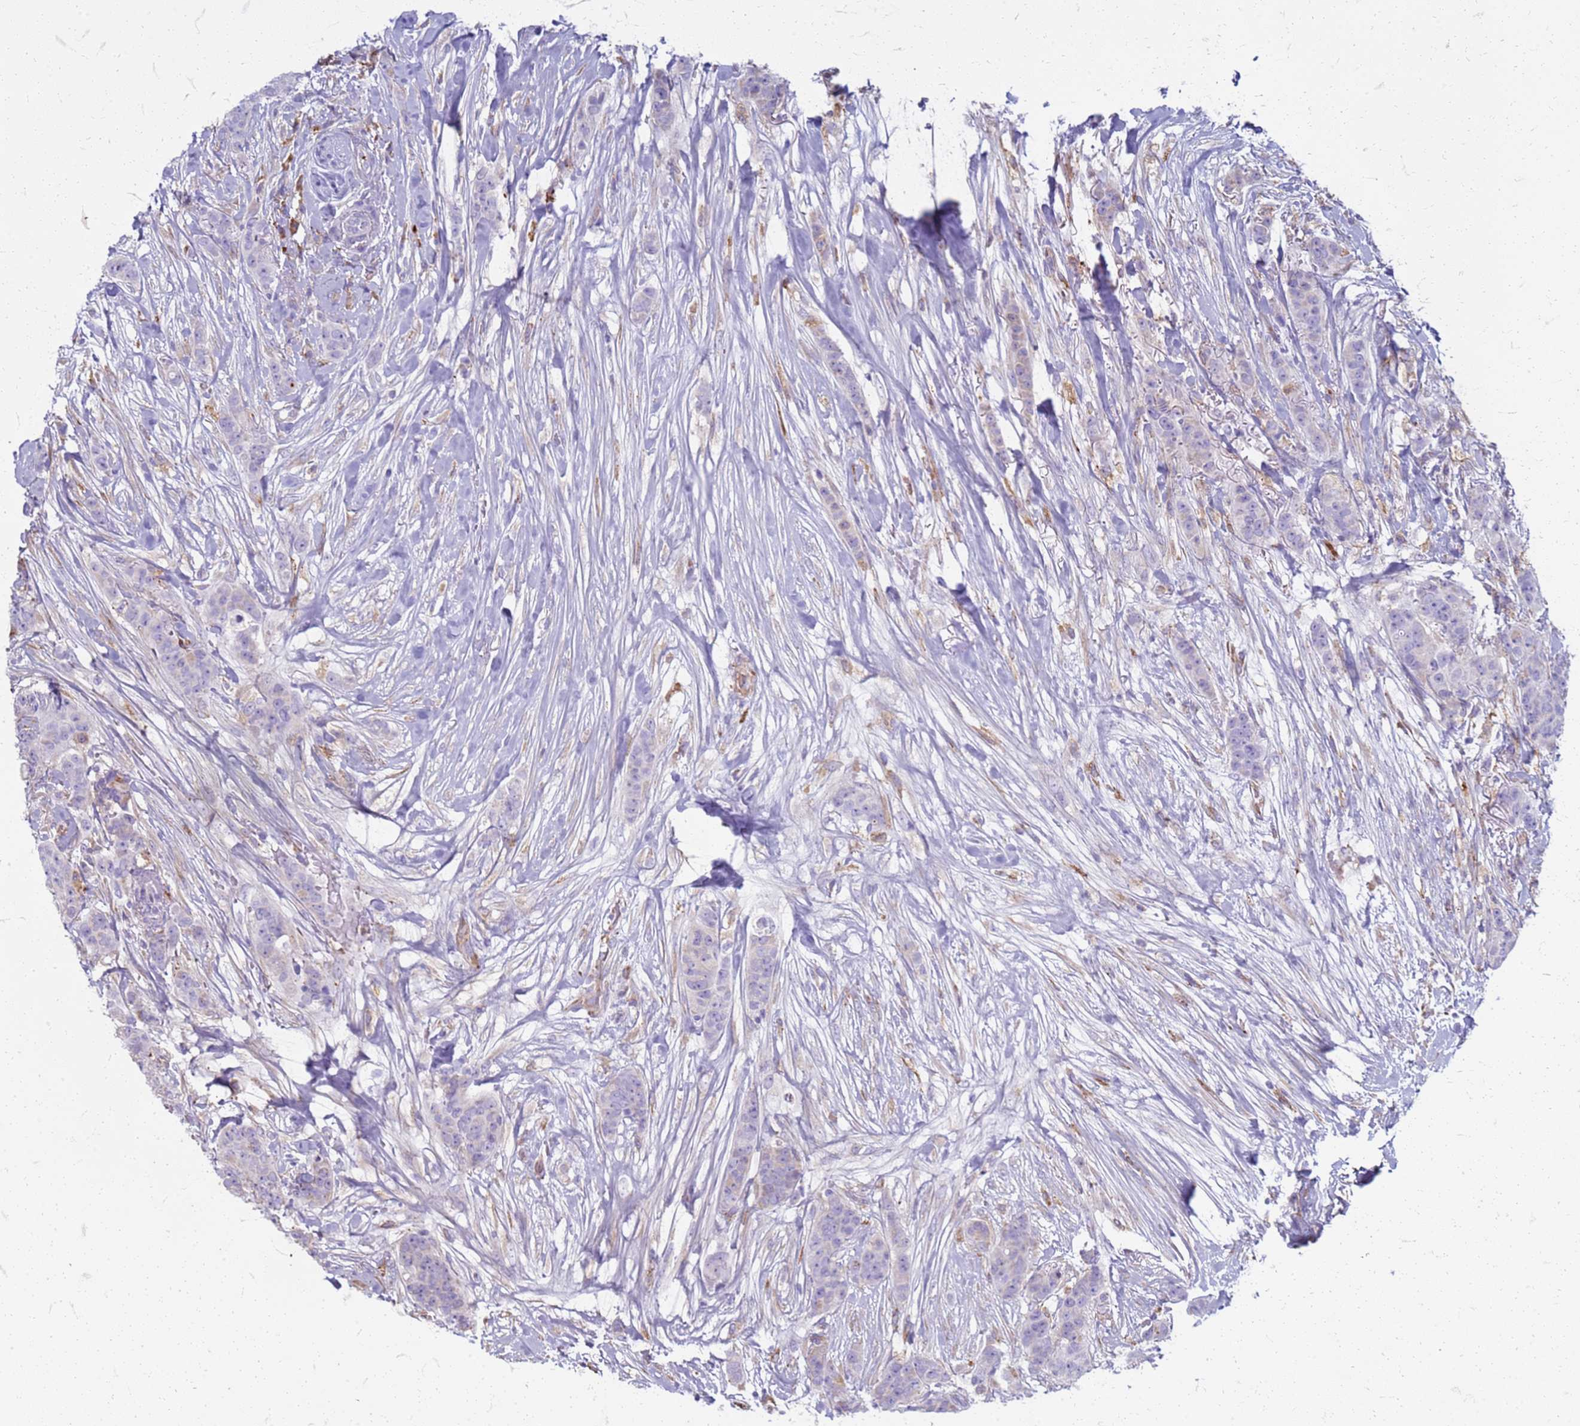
{"staining": {"intensity": "negative", "quantity": "none", "location": "none"}, "tissue": "breast cancer", "cell_type": "Tumor cells", "image_type": "cancer", "snomed": [{"axis": "morphology", "description": "Duct carcinoma"}, {"axis": "topography", "description": "Breast"}], "caption": "DAB (3,3'-diaminobenzidine) immunohistochemical staining of breast cancer exhibits no significant expression in tumor cells.", "gene": "PDK3", "patient": {"sex": "female", "age": 40}}